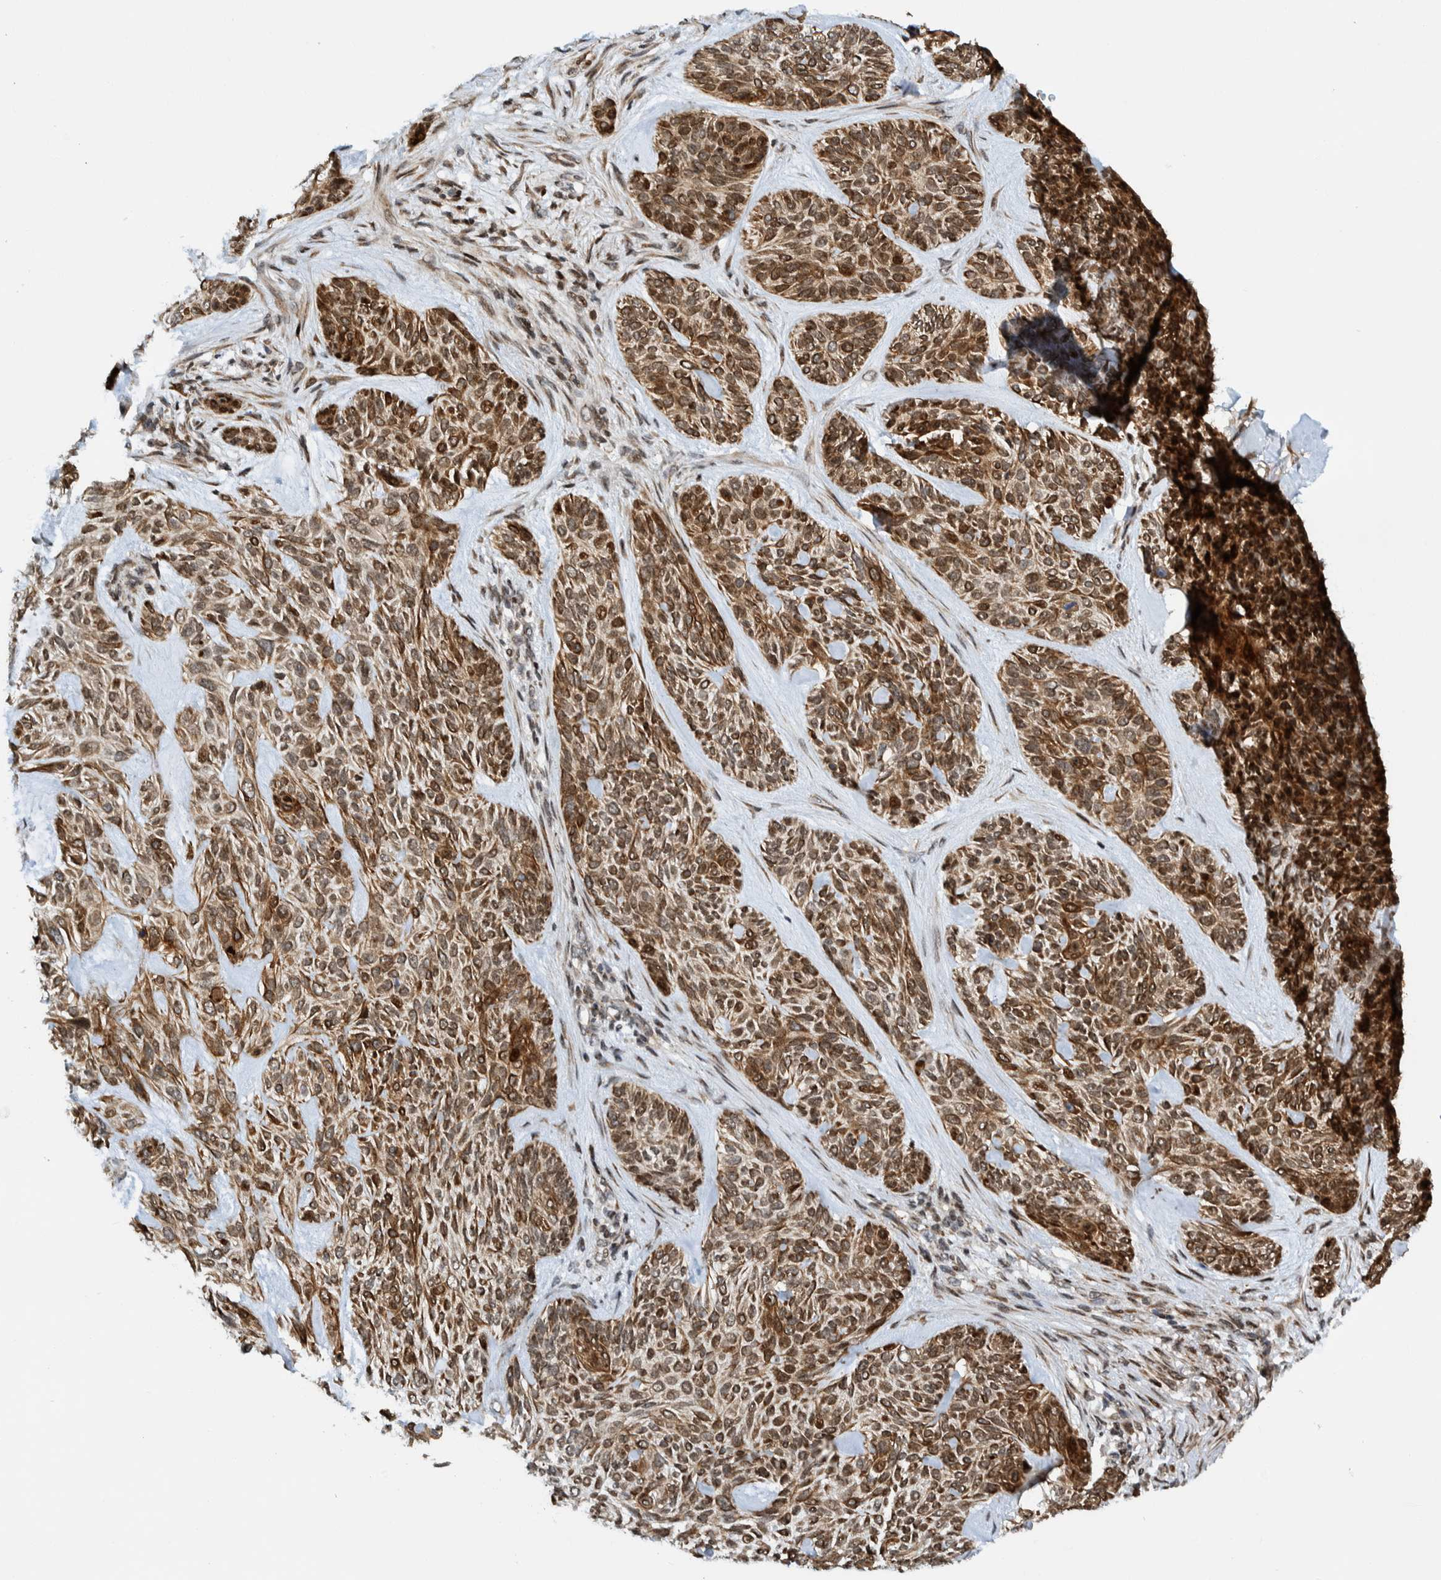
{"staining": {"intensity": "moderate", "quantity": ">75%", "location": "cytoplasmic/membranous,nuclear"}, "tissue": "skin cancer", "cell_type": "Tumor cells", "image_type": "cancer", "snomed": [{"axis": "morphology", "description": "Basal cell carcinoma"}, {"axis": "topography", "description": "Skin"}], "caption": "Human skin cancer stained for a protein (brown) exhibits moderate cytoplasmic/membranous and nuclear positive staining in about >75% of tumor cells.", "gene": "CCDC57", "patient": {"sex": "male", "age": 55}}